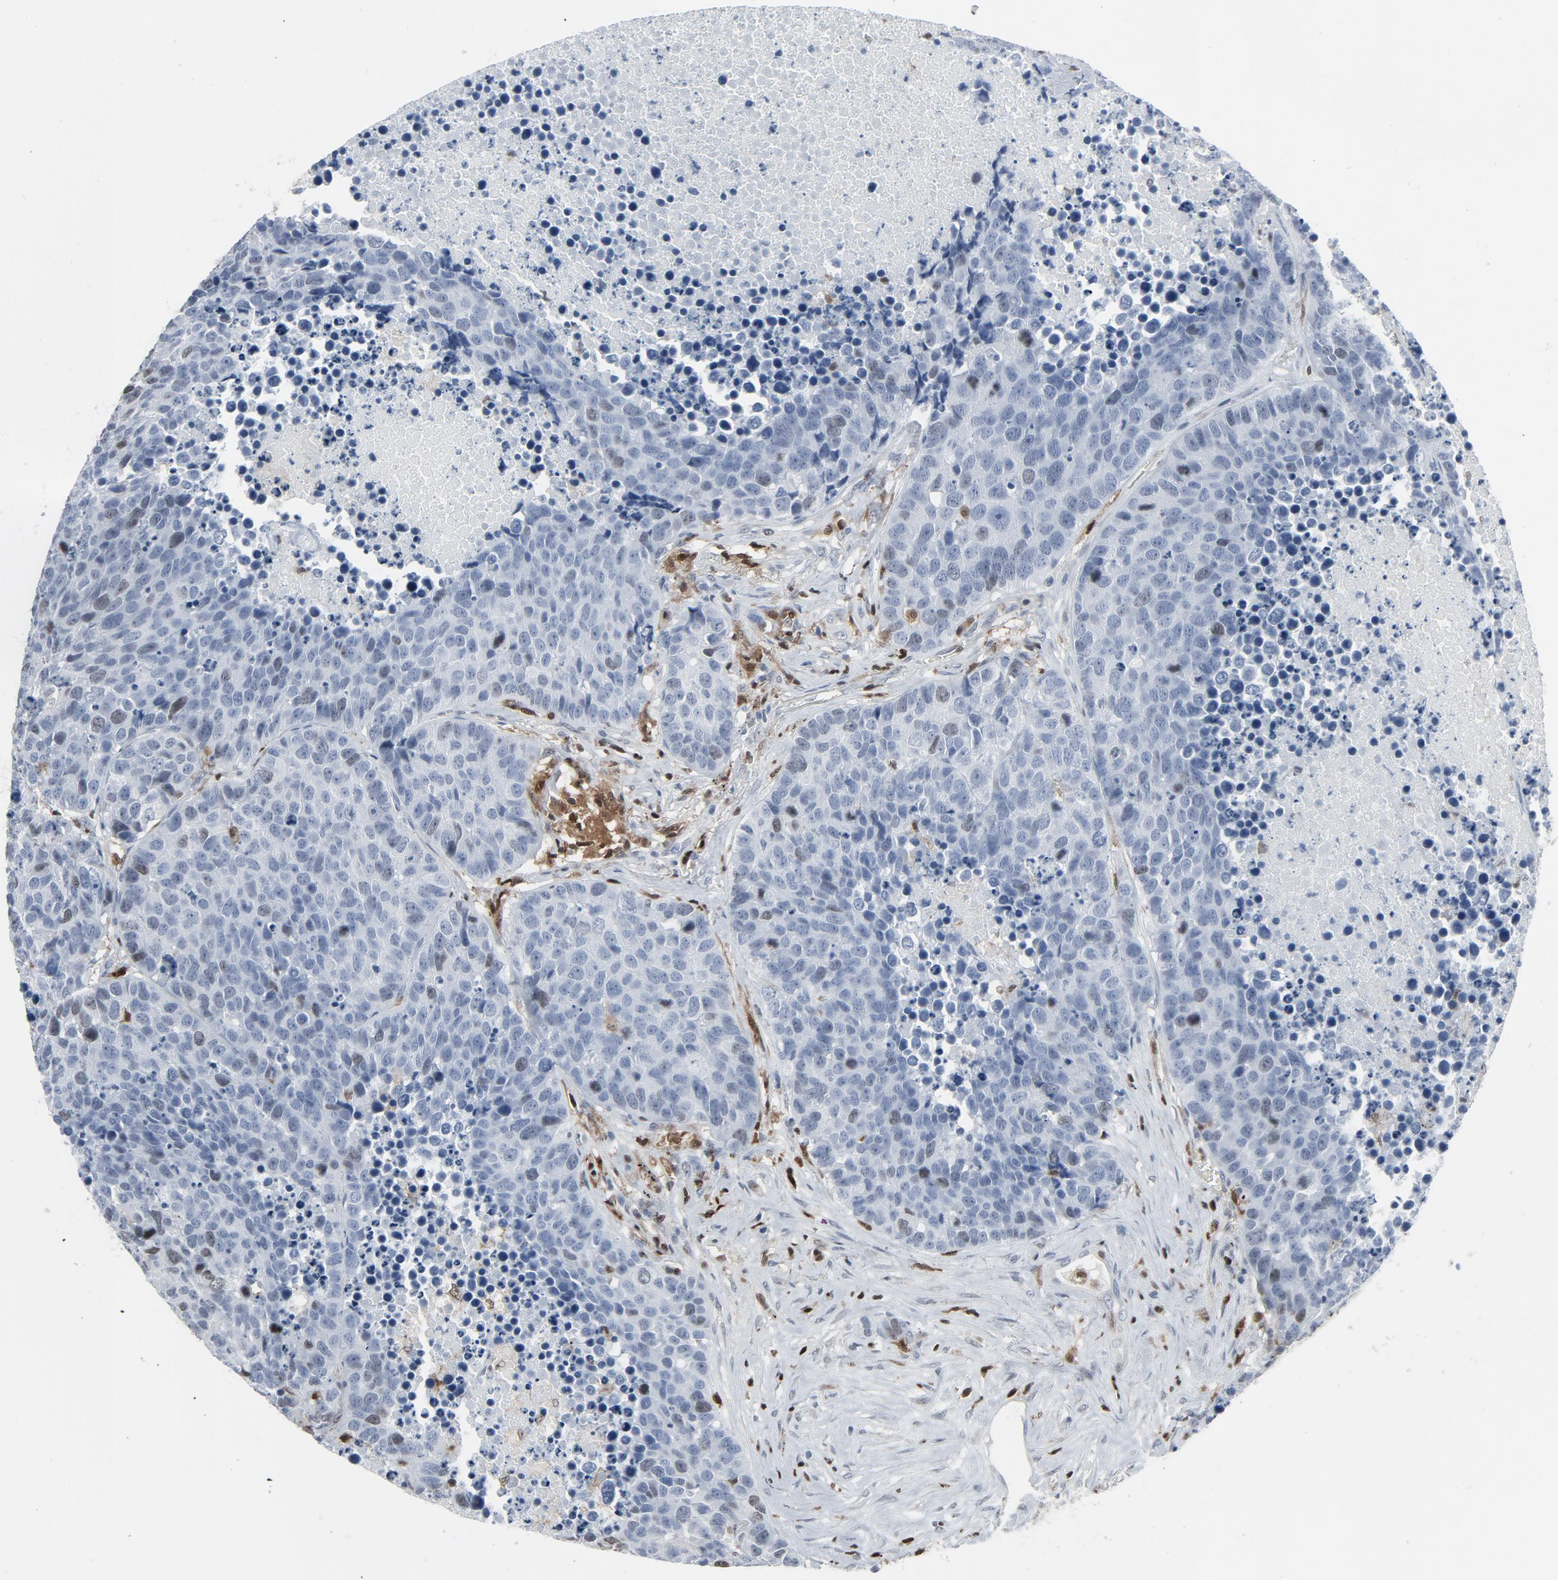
{"staining": {"intensity": "negative", "quantity": "none", "location": "none"}, "tissue": "carcinoid", "cell_type": "Tumor cells", "image_type": "cancer", "snomed": [{"axis": "morphology", "description": "Carcinoid, malignant, NOS"}, {"axis": "topography", "description": "Lung"}], "caption": "Human carcinoid stained for a protein using immunohistochemistry (IHC) displays no positivity in tumor cells.", "gene": "STAT5A", "patient": {"sex": "male", "age": 60}}